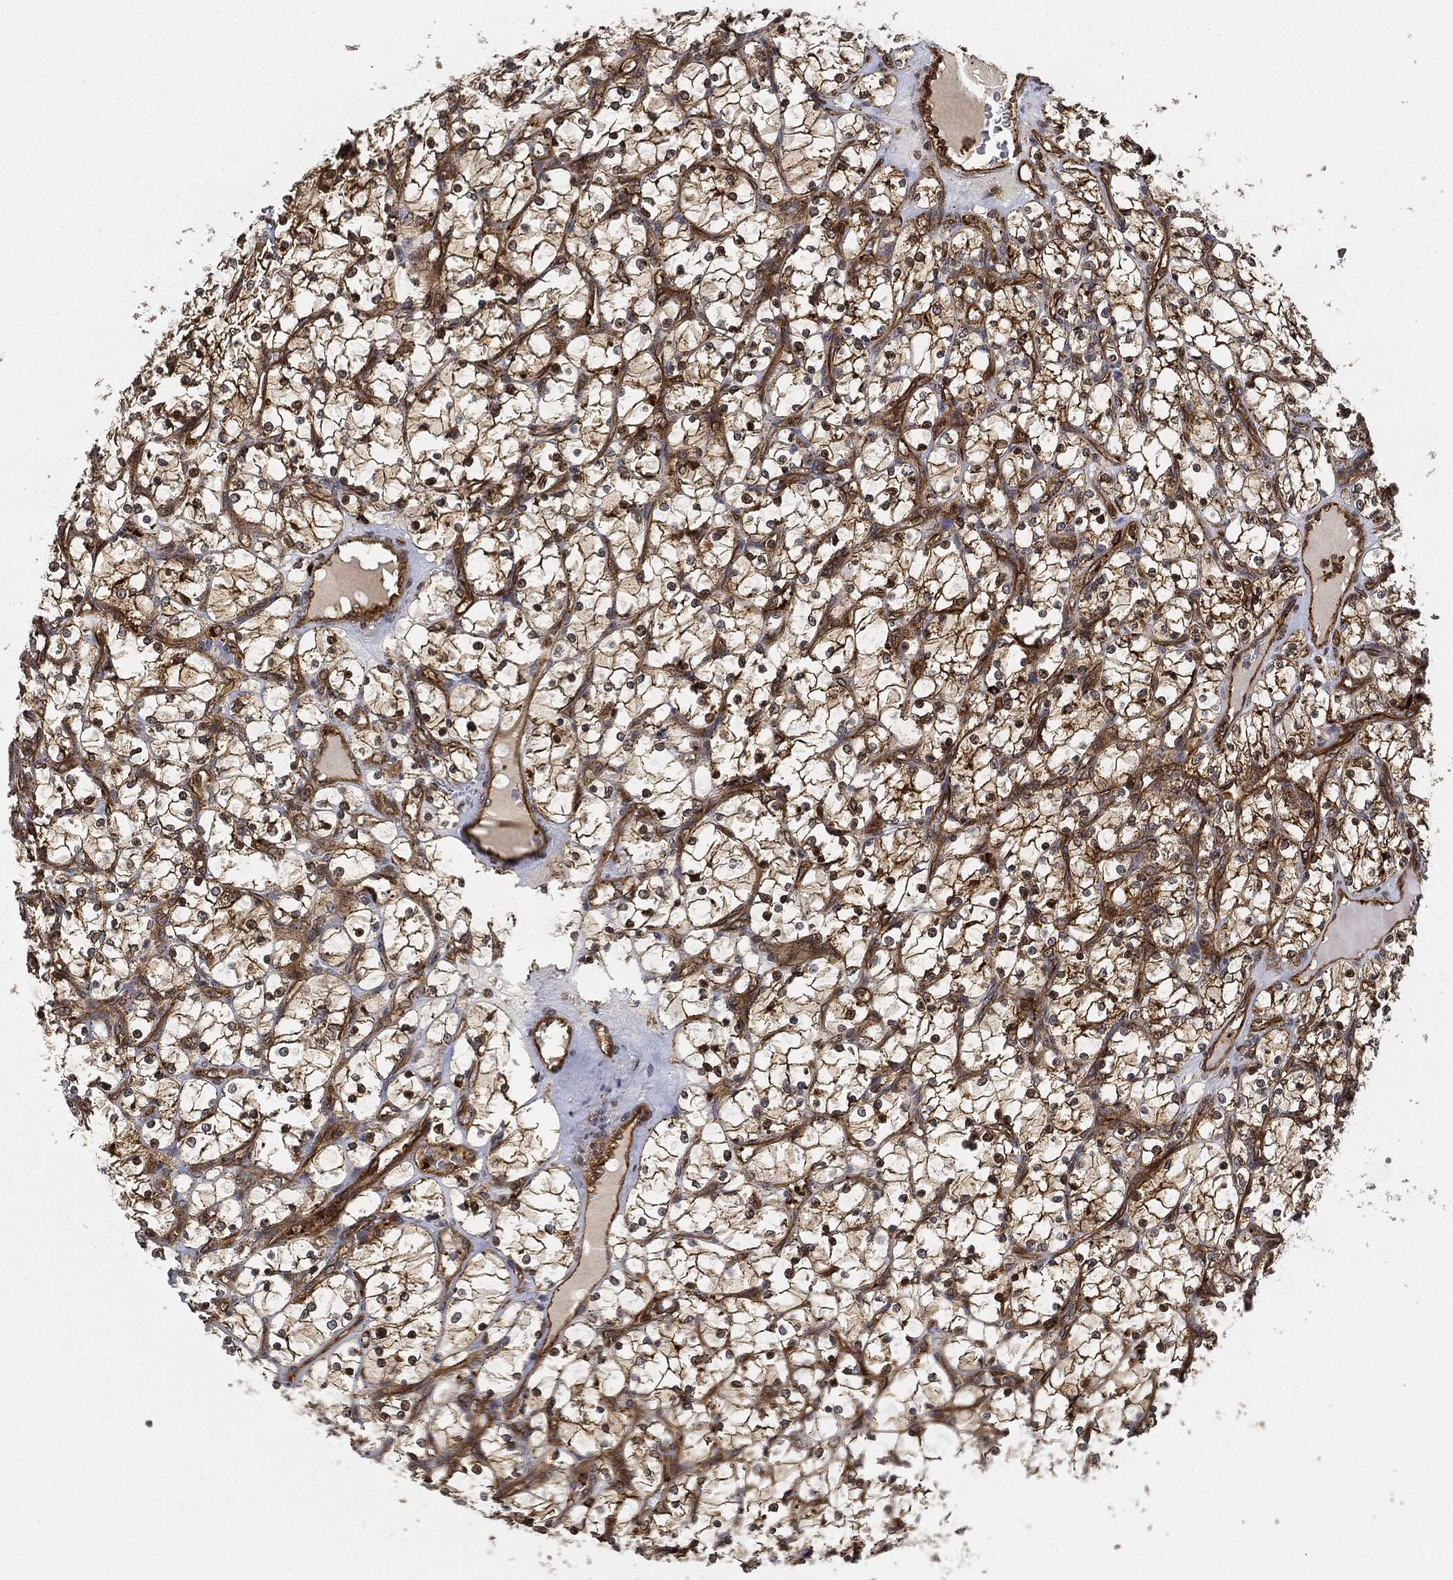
{"staining": {"intensity": "strong", "quantity": "25%-75%", "location": "cytoplasmic/membranous"}, "tissue": "renal cancer", "cell_type": "Tumor cells", "image_type": "cancer", "snomed": [{"axis": "morphology", "description": "Adenocarcinoma, NOS"}, {"axis": "topography", "description": "Kidney"}], "caption": "This histopathology image exhibits renal adenocarcinoma stained with immunohistochemistry (IHC) to label a protein in brown. The cytoplasmic/membranous of tumor cells show strong positivity for the protein. Nuclei are counter-stained blue.", "gene": "MAP3K3", "patient": {"sex": "female", "age": 69}}